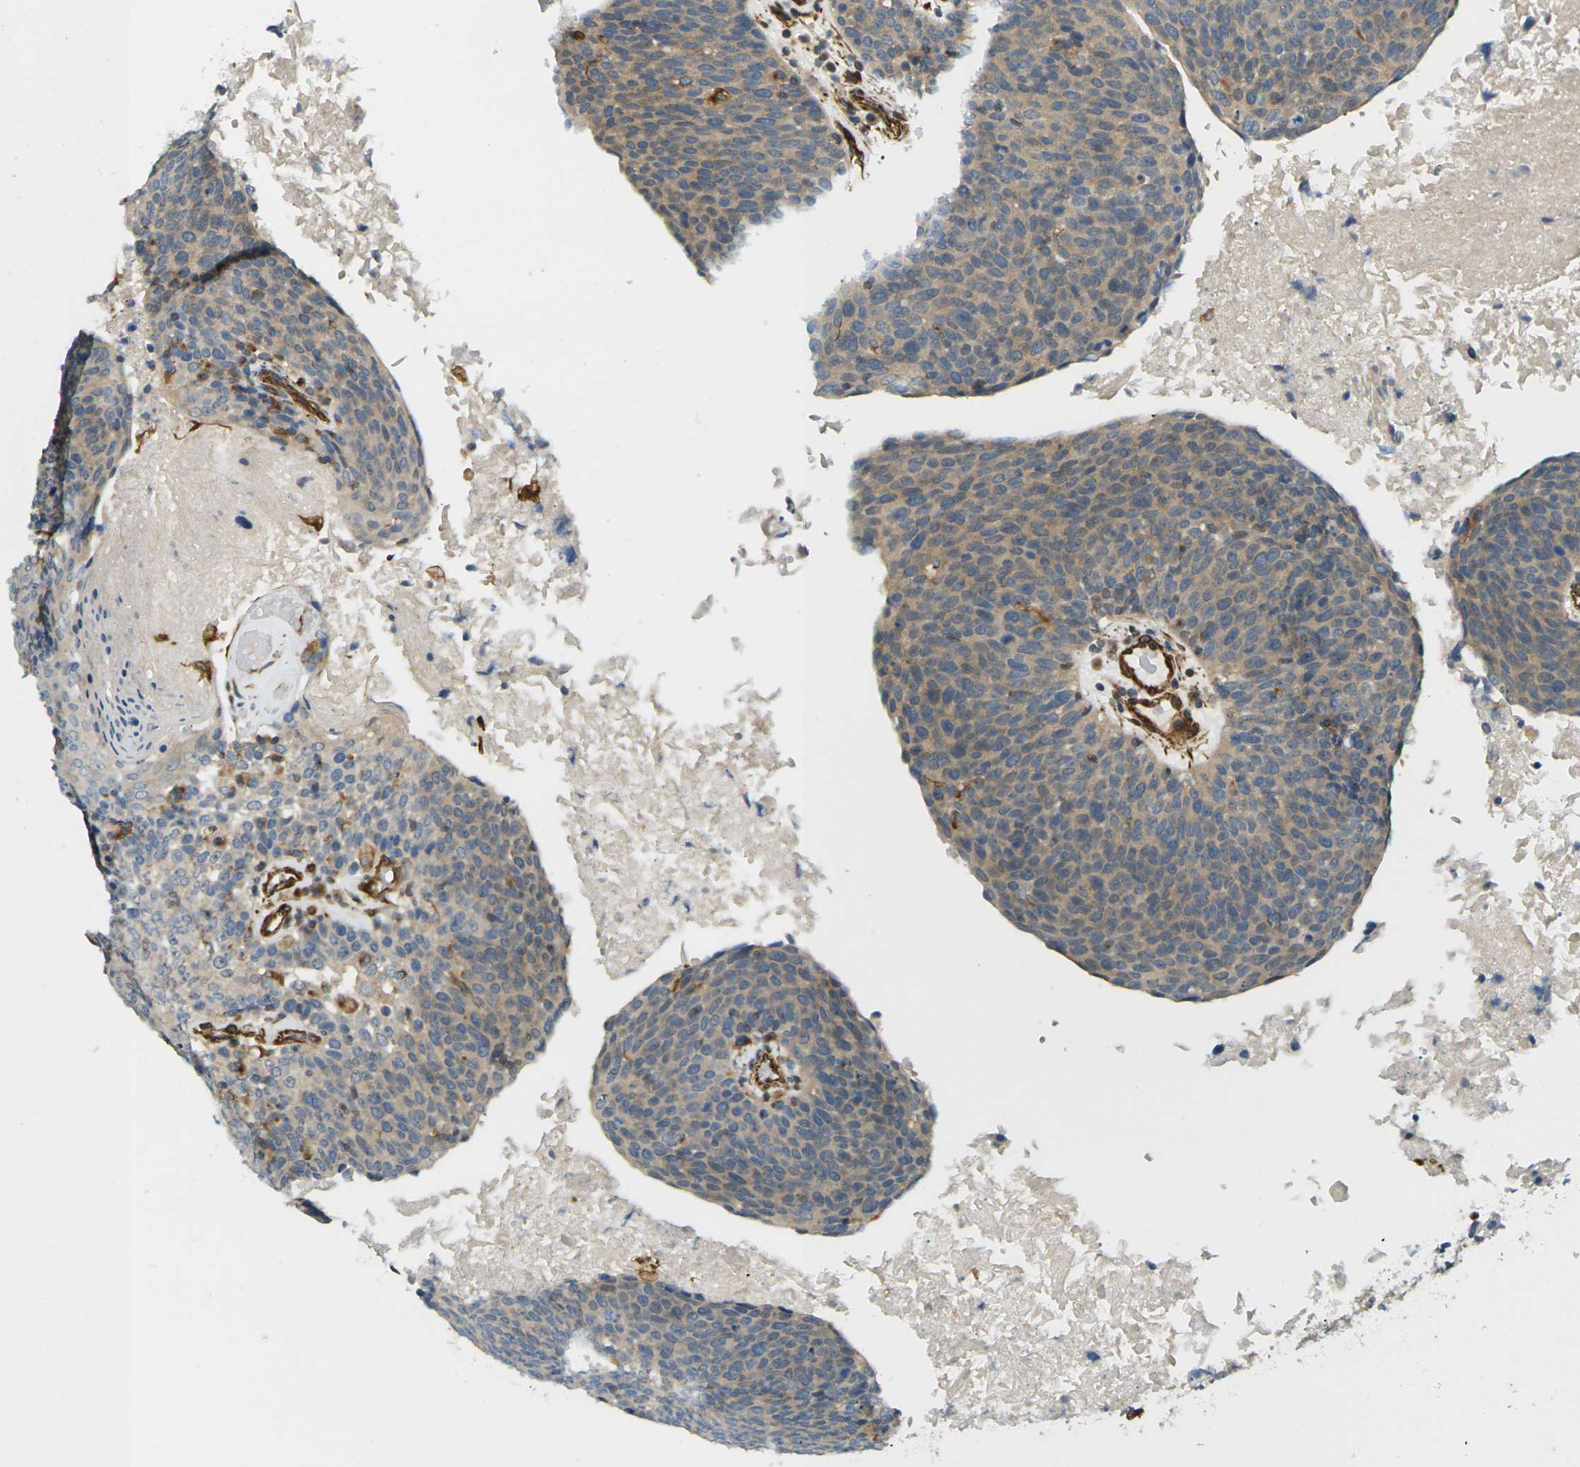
{"staining": {"intensity": "weak", "quantity": ">75%", "location": "cytoplasmic/membranous"}, "tissue": "head and neck cancer", "cell_type": "Tumor cells", "image_type": "cancer", "snomed": [{"axis": "morphology", "description": "Squamous cell carcinoma, NOS"}, {"axis": "morphology", "description": "Squamous cell carcinoma, metastatic, NOS"}, {"axis": "topography", "description": "Lymph node"}, {"axis": "topography", "description": "Head-Neck"}], "caption": "Immunohistochemistry (IHC) staining of head and neck squamous cell carcinoma, which demonstrates low levels of weak cytoplasmic/membranous expression in about >75% of tumor cells indicating weak cytoplasmic/membranous protein expression. The staining was performed using DAB (3,3'-diaminobenzidine) (brown) for protein detection and nuclei were counterstained in hematoxylin (blue).", "gene": "CYTH3", "patient": {"sex": "male", "age": 62}}